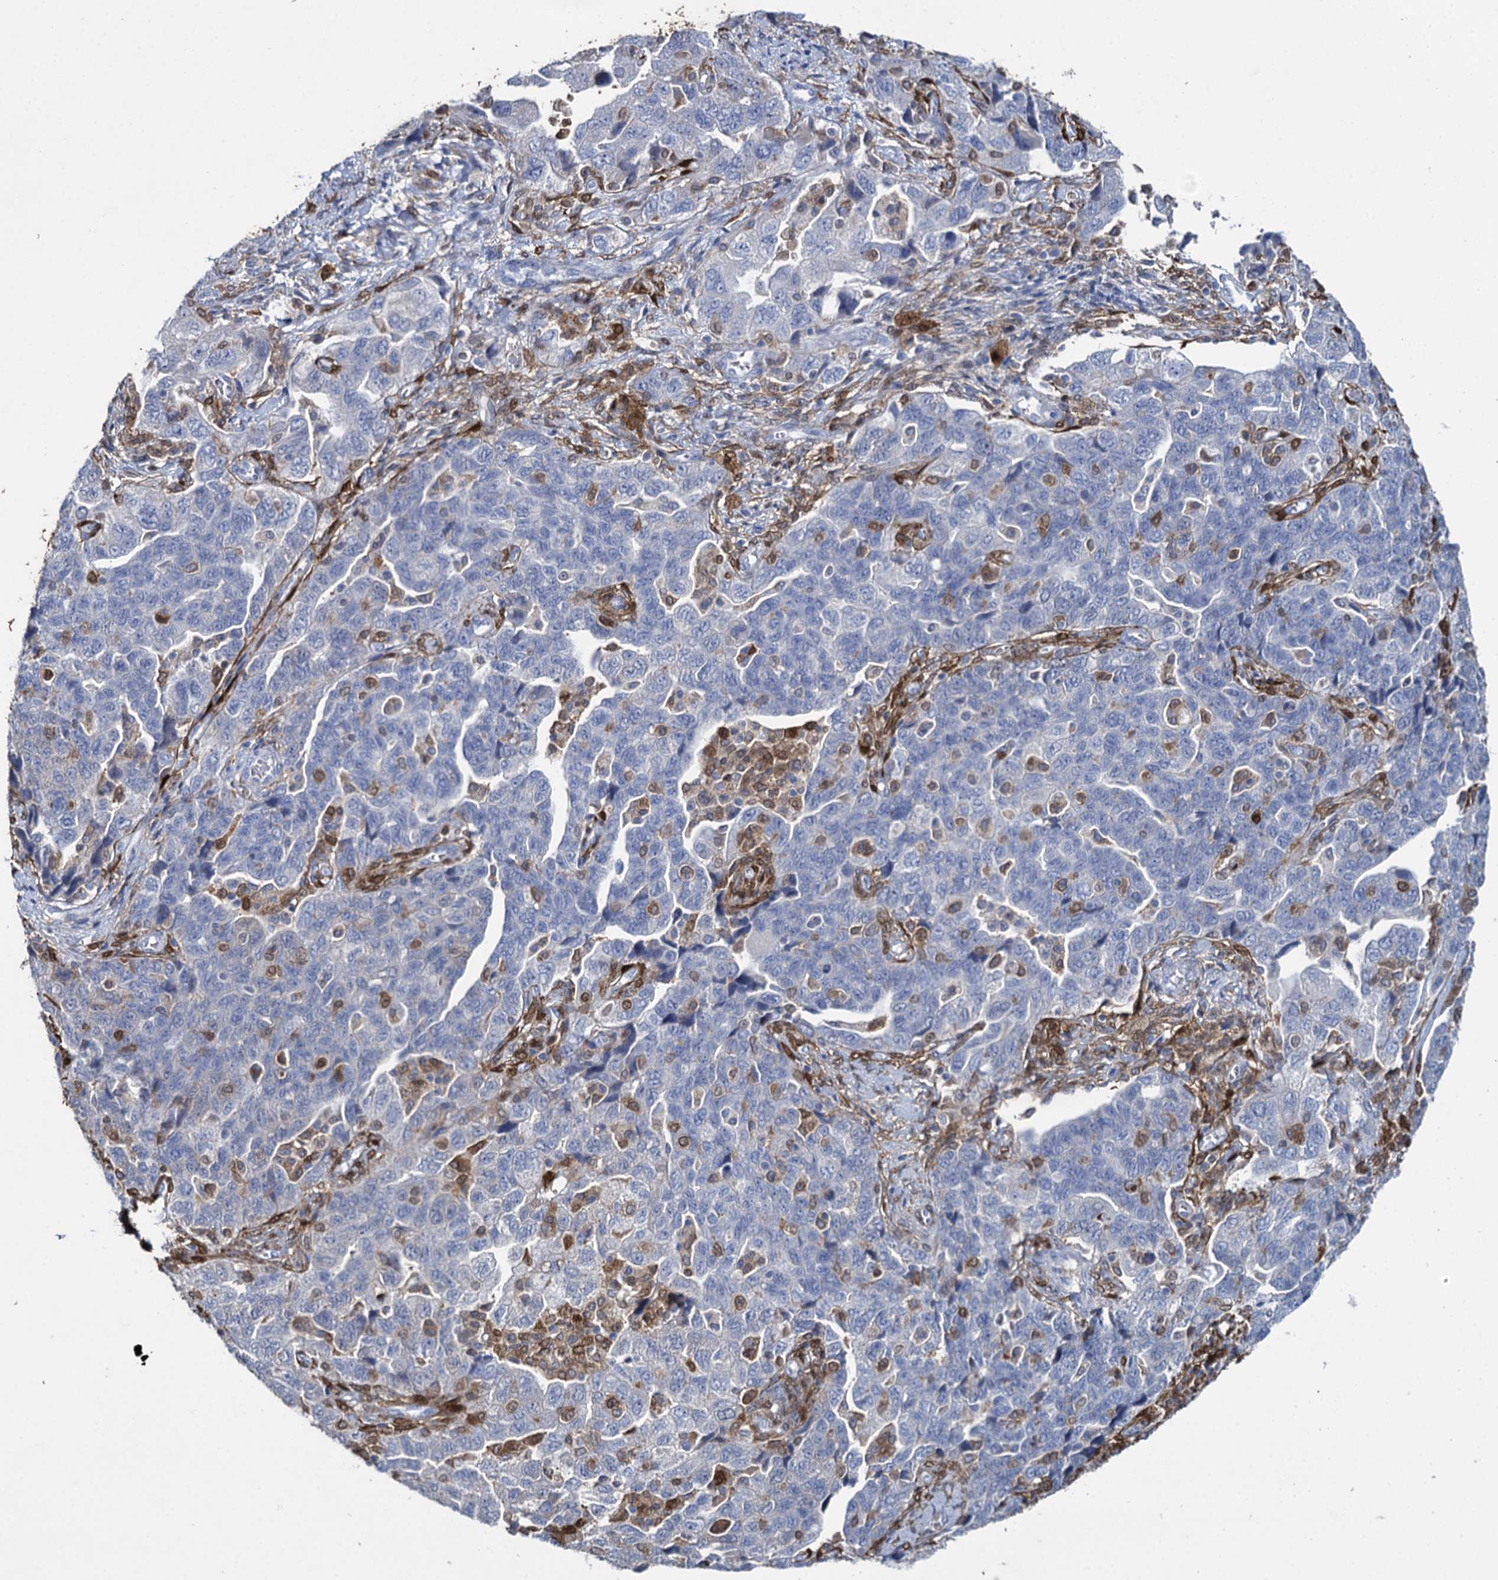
{"staining": {"intensity": "negative", "quantity": "none", "location": "none"}, "tissue": "ovarian cancer", "cell_type": "Tumor cells", "image_type": "cancer", "snomed": [{"axis": "morphology", "description": "Carcinoma, NOS"}, {"axis": "morphology", "description": "Cystadenocarcinoma, serous, NOS"}, {"axis": "topography", "description": "Ovary"}], "caption": "This is an immunohistochemistry photomicrograph of human ovarian carcinoma. There is no expression in tumor cells.", "gene": "FABP5", "patient": {"sex": "female", "age": 69}}